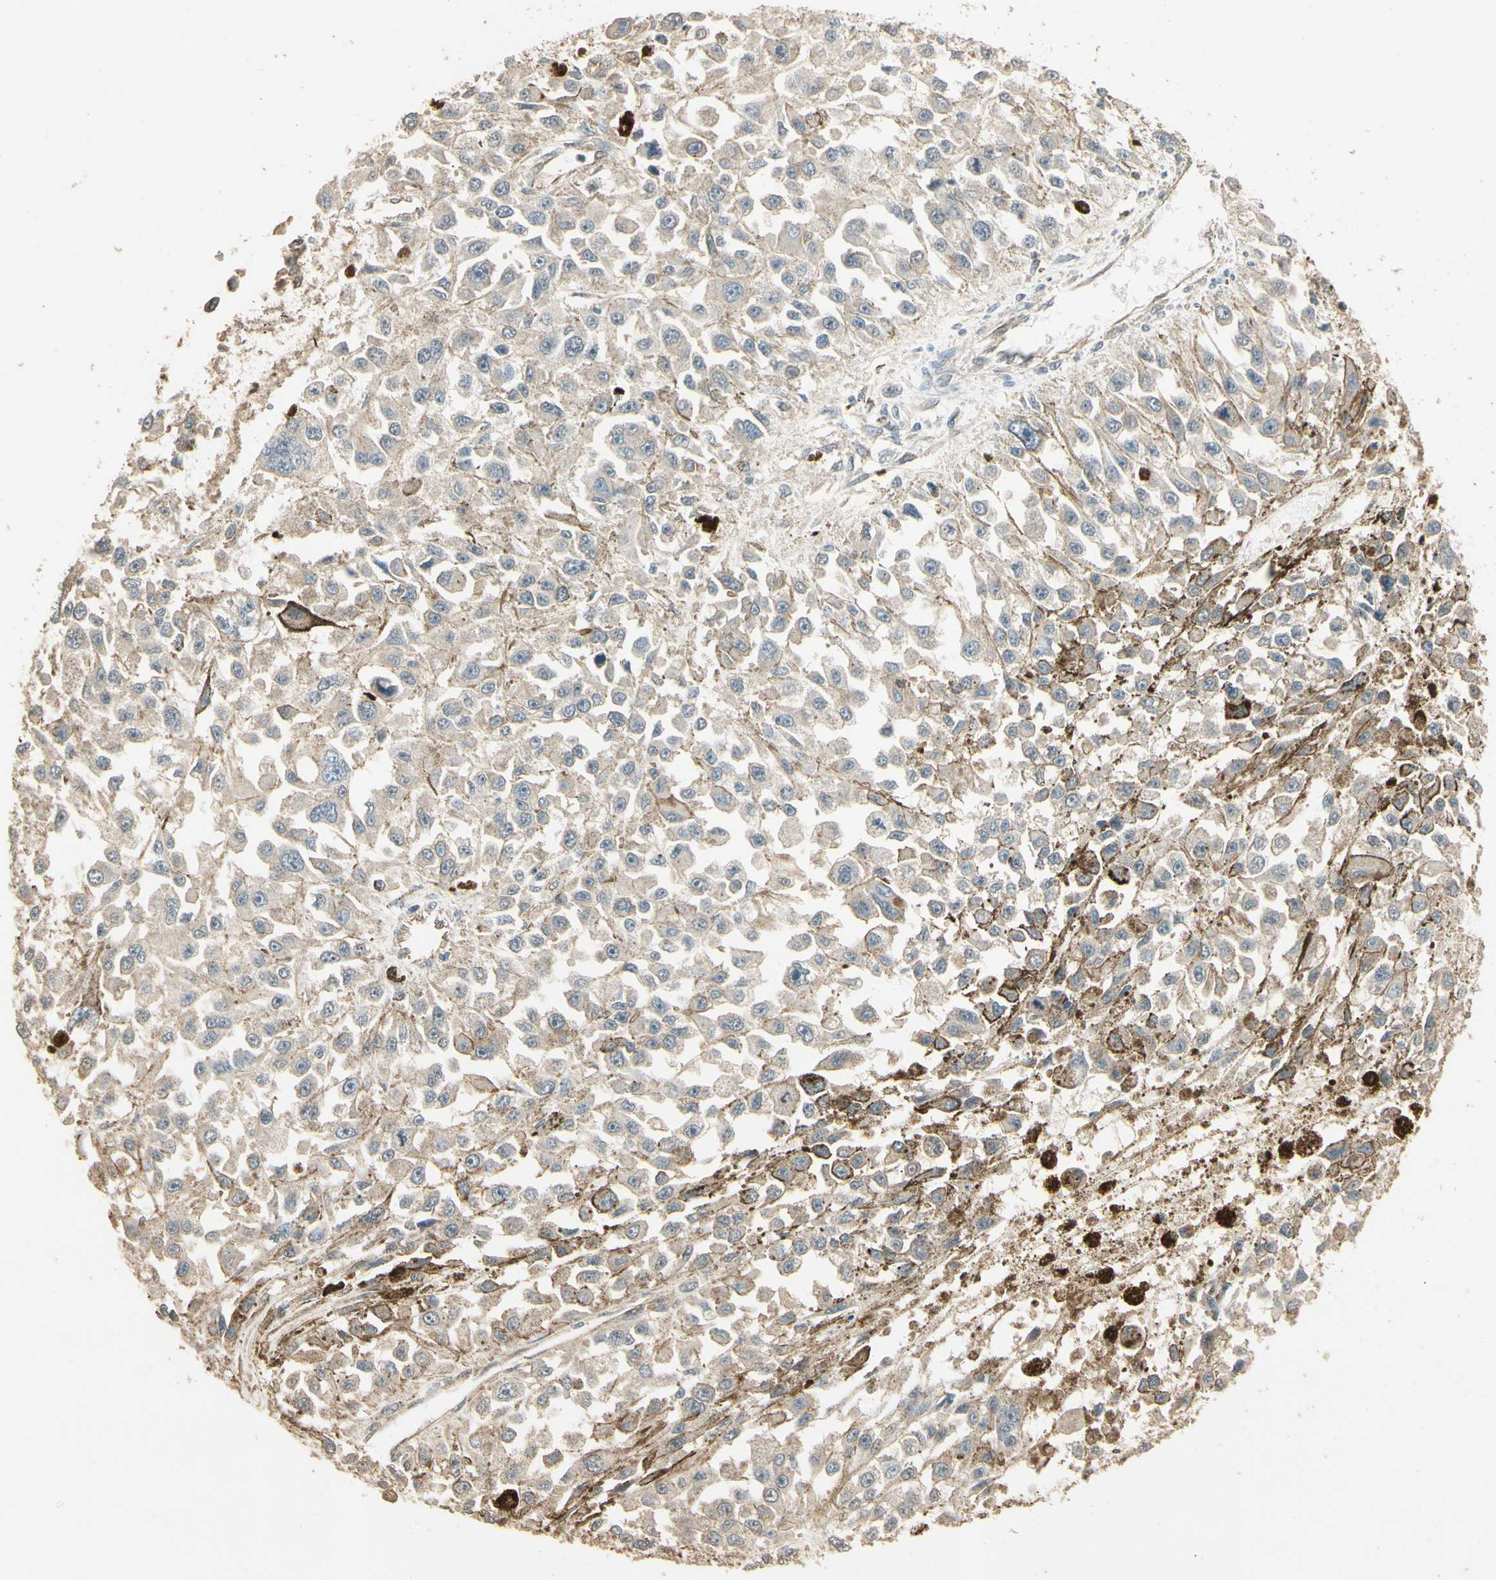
{"staining": {"intensity": "negative", "quantity": "none", "location": "none"}, "tissue": "melanoma", "cell_type": "Tumor cells", "image_type": "cancer", "snomed": [{"axis": "morphology", "description": "Malignant melanoma, Metastatic site"}, {"axis": "topography", "description": "Lymph node"}], "caption": "Immunohistochemistry histopathology image of neoplastic tissue: human malignant melanoma (metastatic site) stained with DAB exhibits no significant protein positivity in tumor cells.", "gene": "RNF180", "patient": {"sex": "male", "age": 59}}